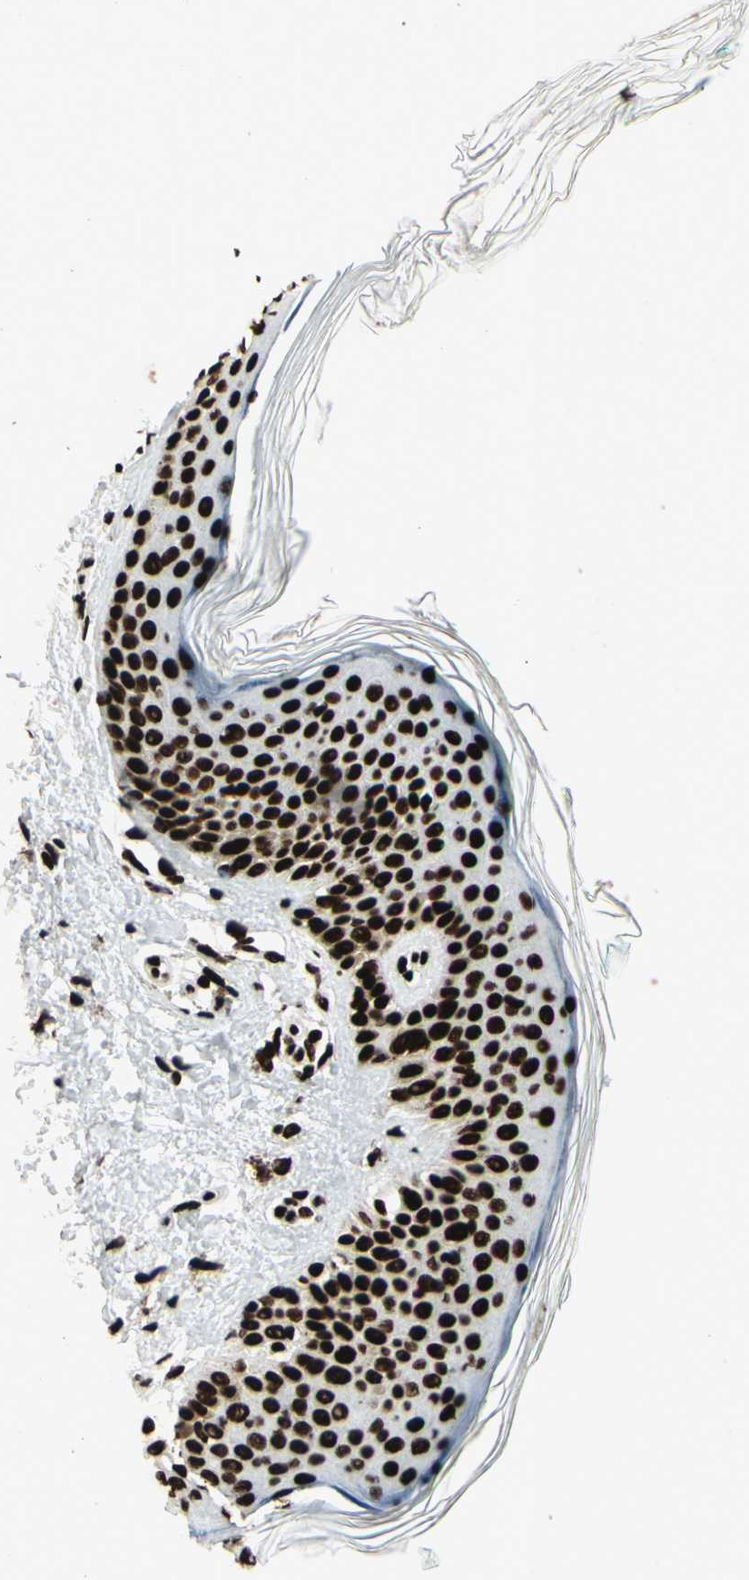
{"staining": {"intensity": "strong", "quantity": ">75%", "location": "nuclear"}, "tissue": "skin", "cell_type": "Fibroblasts", "image_type": "normal", "snomed": [{"axis": "morphology", "description": "Normal tissue, NOS"}, {"axis": "topography", "description": "Skin"}], "caption": "Protein analysis of unremarkable skin shows strong nuclear expression in approximately >75% of fibroblasts.", "gene": "U2AF2", "patient": {"sex": "male", "age": 71}}